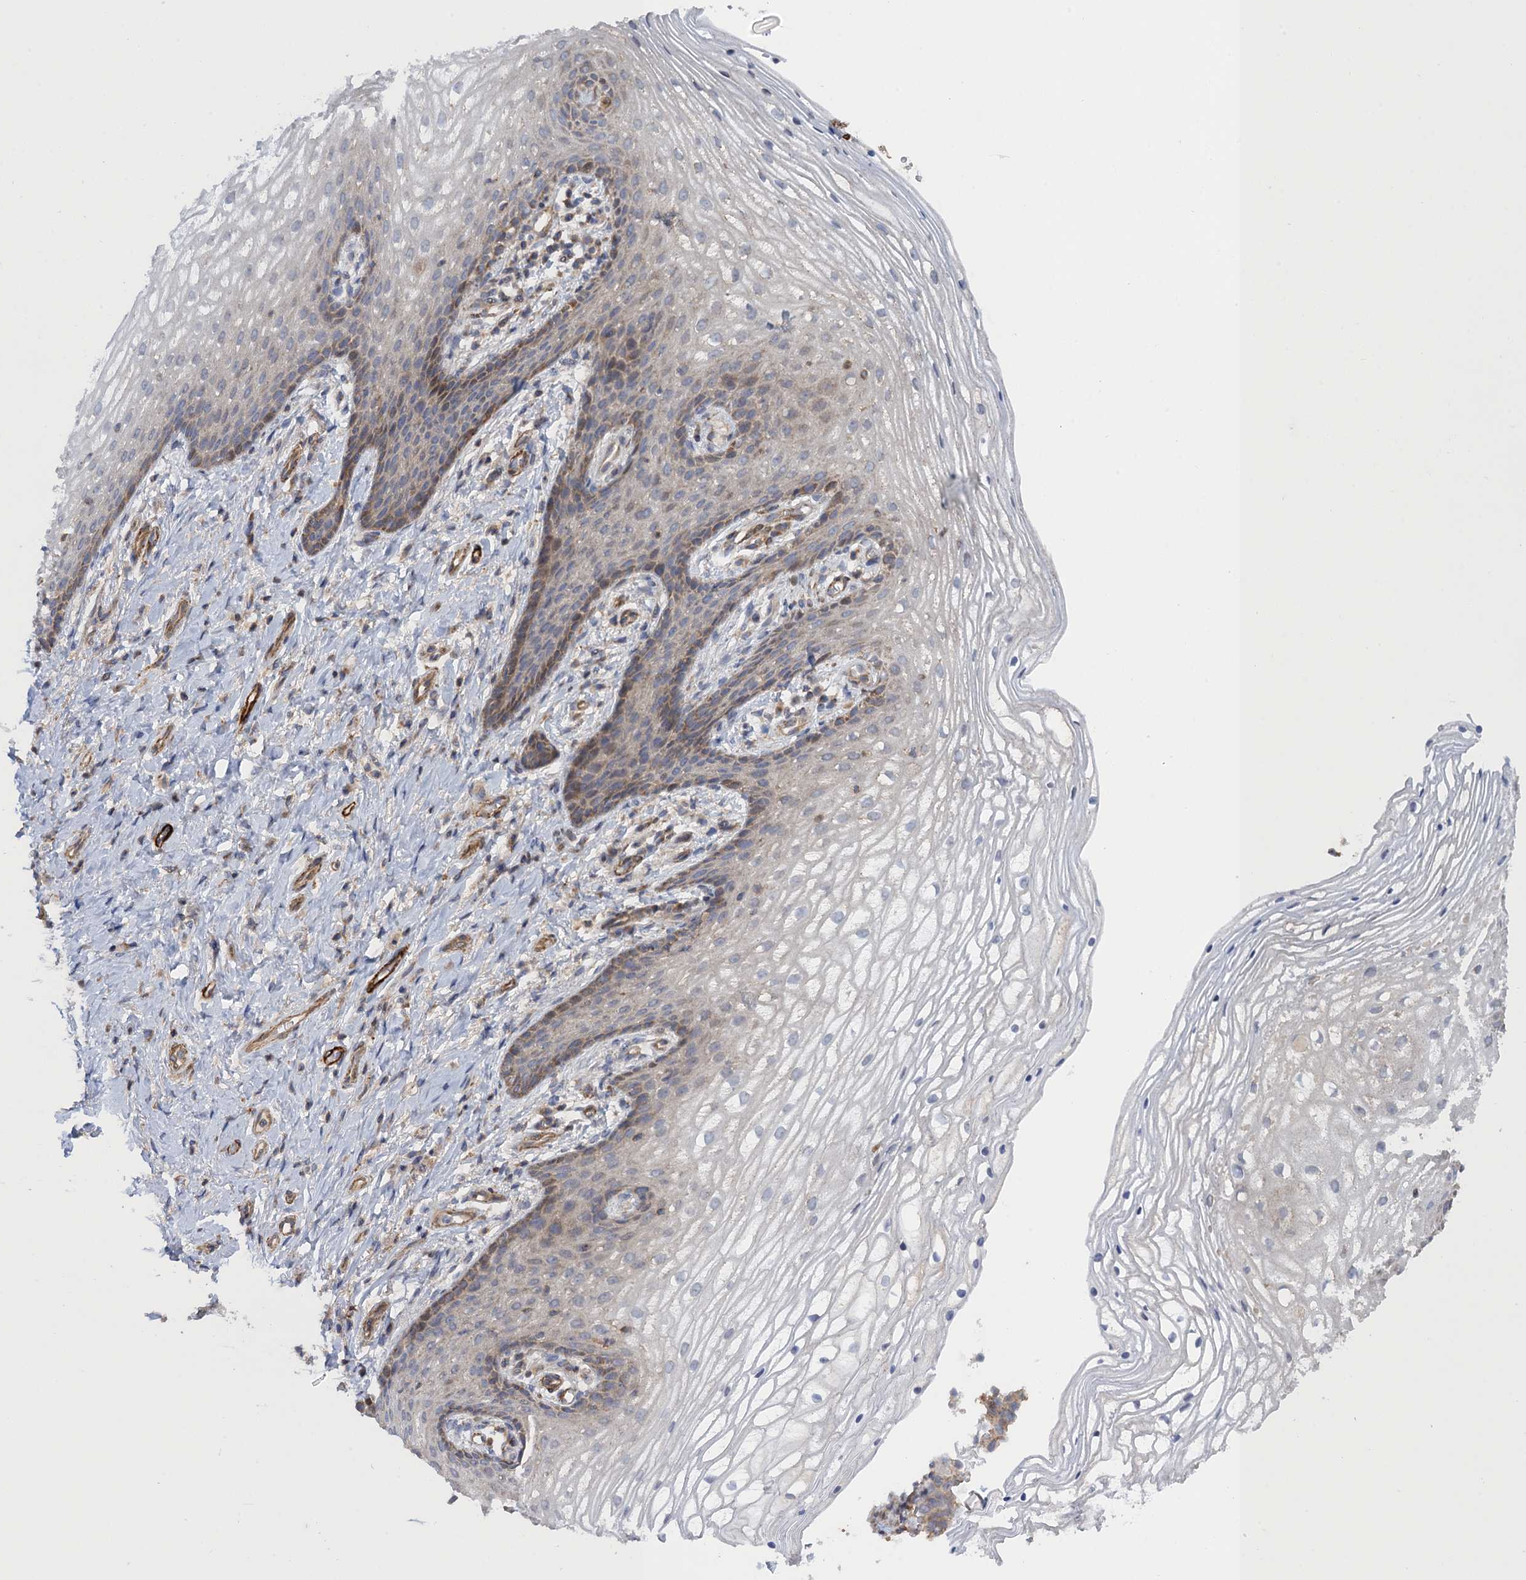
{"staining": {"intensity": "moderate", "quantity": "<25%", "location": "cytoplasmic/membranous"}, "tissue": "vagina", "cell_type": "Squamous epithelial cells", "image_type": "normal", "snomed": [{"axis": "morphology", "description": "Normal tissue, NOS"}, {"axis": "topography", "description": "Vagina"}], "caption": "Squamous epithelial cells exhibit low levels of moderate cytoplasmic/membranous positivity in approximately <25% of cells in benign vagina.", "gene": "WDR88", "patient": {"sex": "female", "age": 60}}